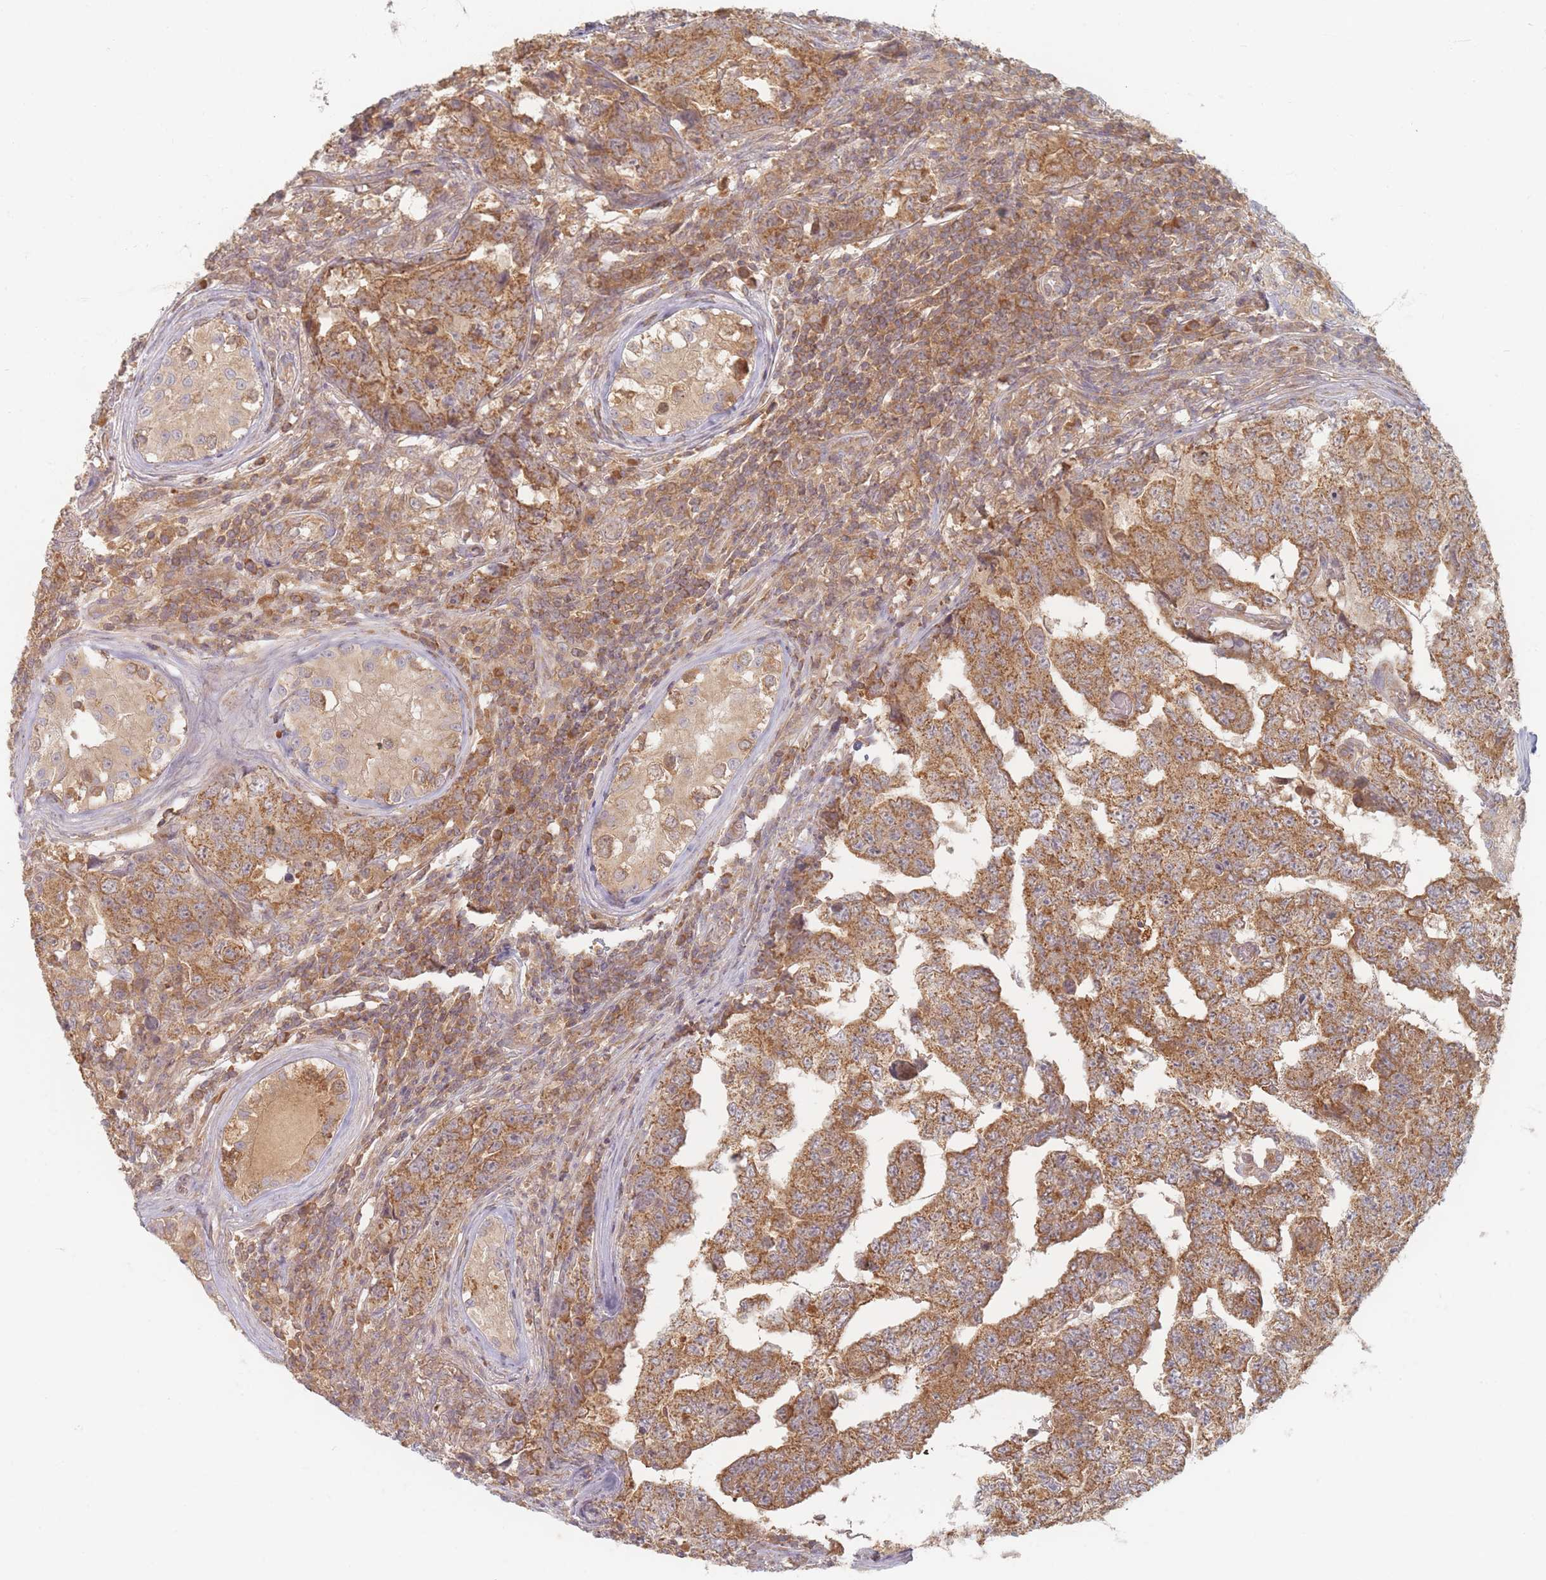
{"staining": {"intensity": "moderate", "quantity": ">75%", "location": "cytoplasmic/membranous"}, "tissue": "testis cancer", "cell_type": "Tumor cells", "image_type": "cancer", "snomed": [{"axis": "morphology", "description": "Carcinoma, Embryonal, NOS"}, {"axis": "topography", "description": "Testis"}], "caption": "A brown stain highlights moderate cytoplasmic/membranous staining of a protein in human testis cancer (embryonal carcinoma) tumor cells.", "gene": "SLC35F3", "patient": {"sex": "male", "age": 25}}